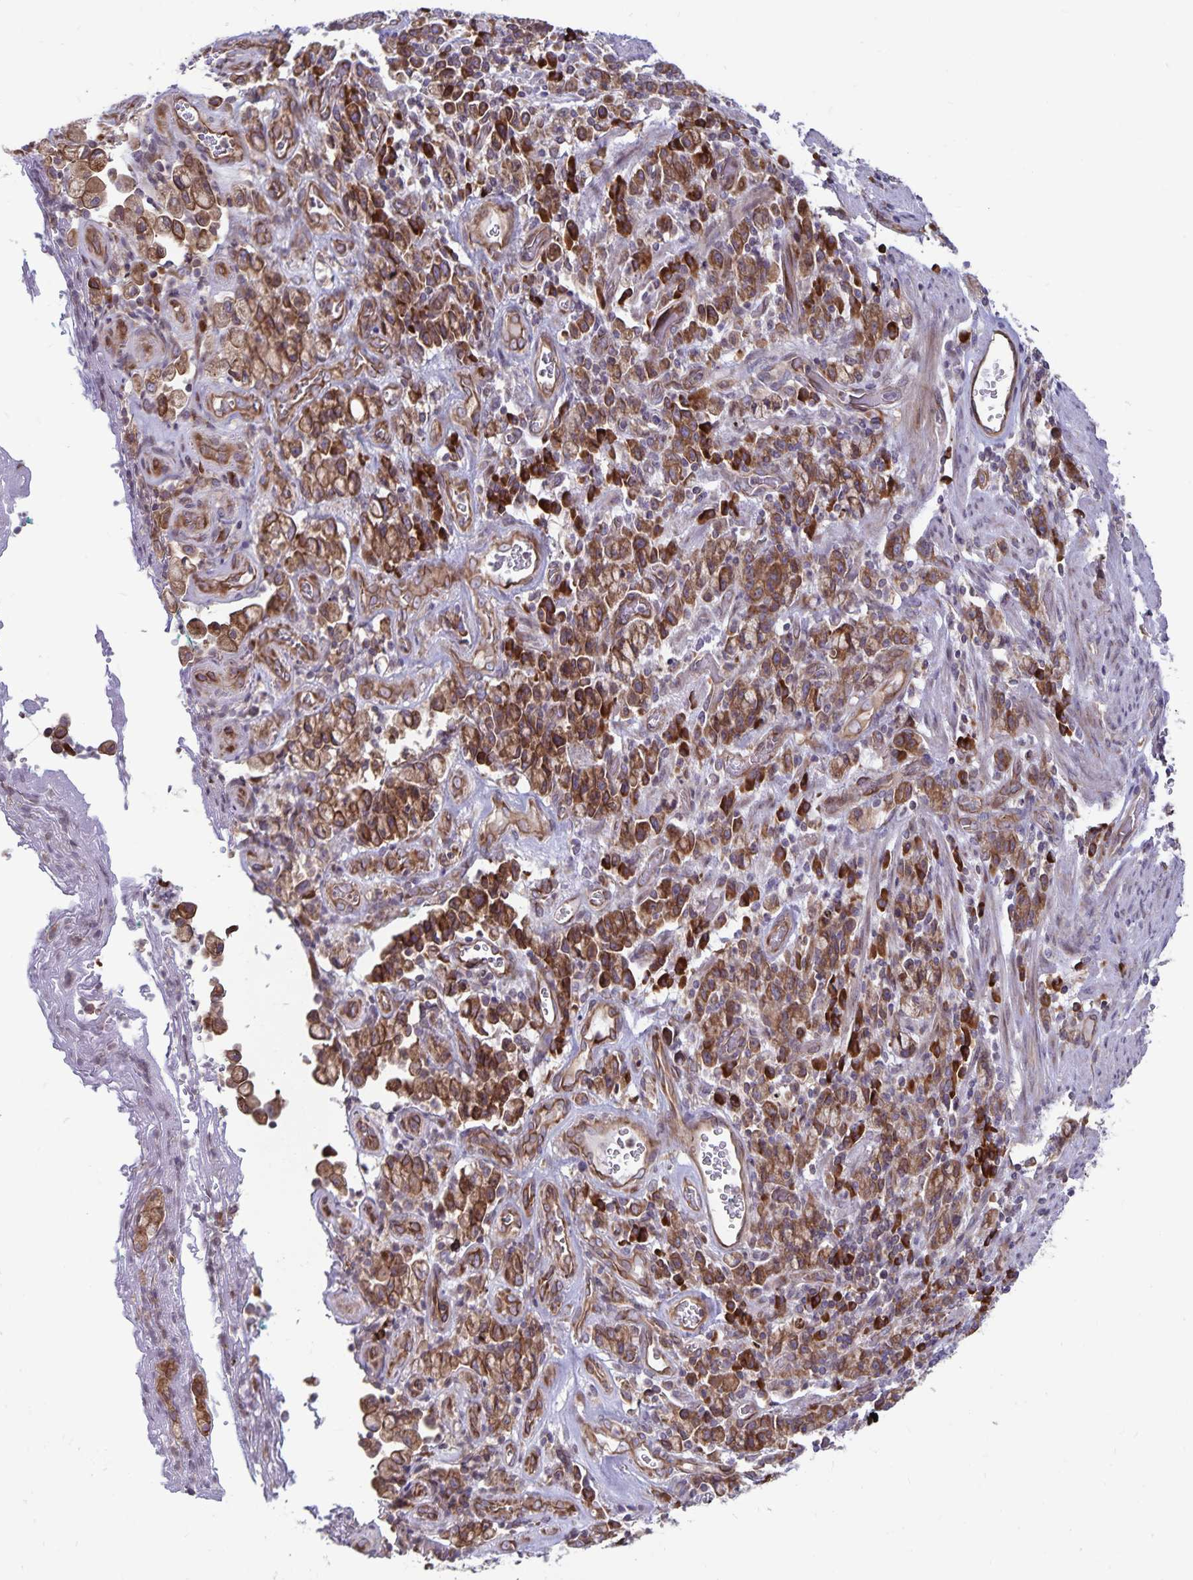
{"staining": {"intensity": "moderate", "quantity": ">75%", "location": "cytoplasmic/membranous"}, "tissue": "stomach cancer", "cell_type": "Tumor cells", "image_type": "cancer", "snomed": [{"axis": "morphology", "description": "Adenocarcinoma, NOS"}, {"axis": "topography", "description": "Stomach"}], "caption": "The image displays staining of stomach cancer (adenocarcinoma), revealing moderate cytoplasmic/membranous protein positivity (brown color) within tumor cells. (brown staining indicates protein expression, while blue staining denotes nuclei).", "gene": "SEC62", "patient": {"sex": "male", "age": 77}}